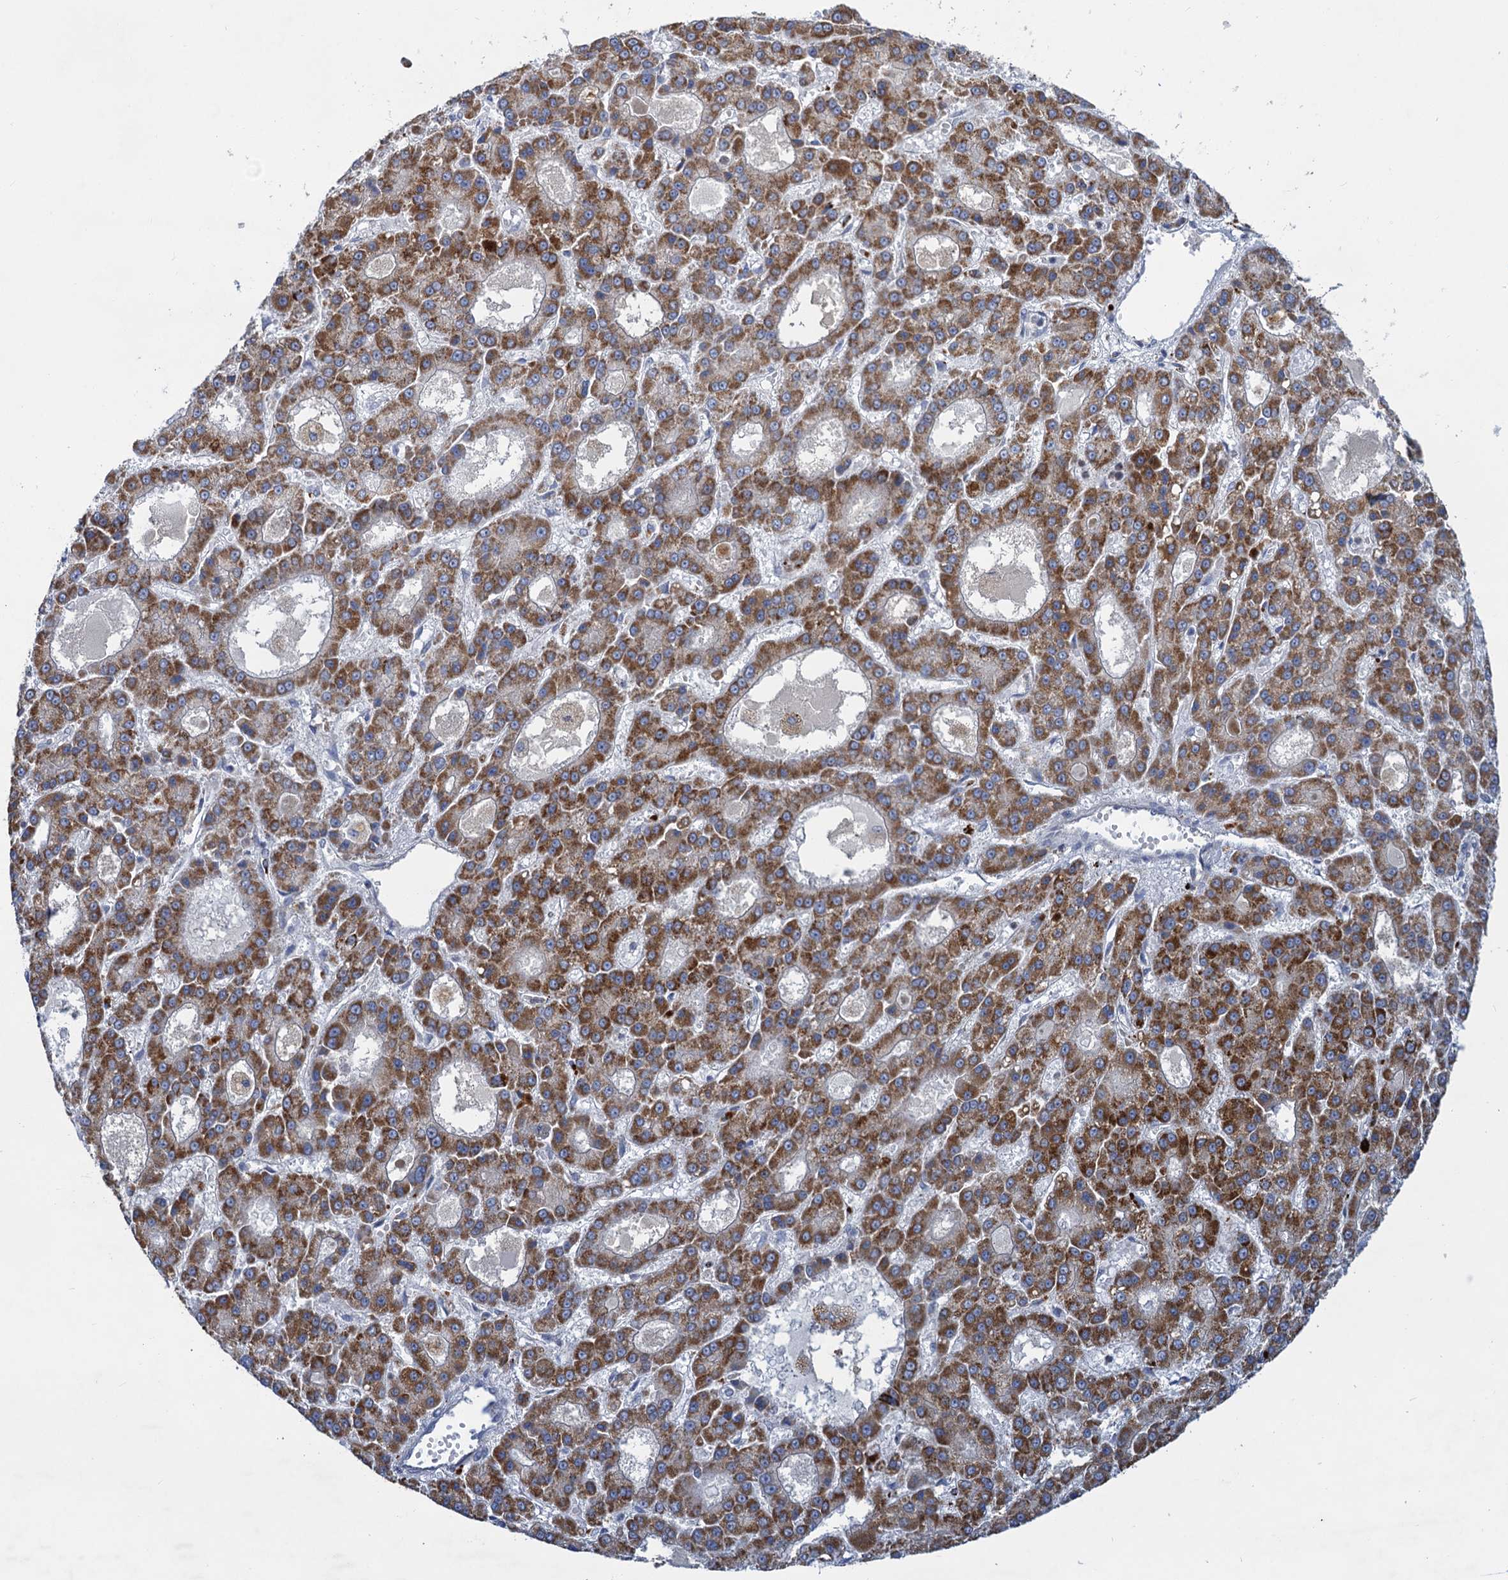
{"staining": {"intensity": "moderate", "quantity": ">75%", "location": "cytoplasmic/membranous"}, "tissue": "liver cancer", "cell_type": "Tumor cells", "image_type": "cancer", "snomed": [{"axis": "morphology", "description": "Carcinoma, Hepatocellular, NOS"}, {"axis": "topography", "description": "Liver"}], "caption": "Immunohistochemical staining of hepatocellular carcinoma (liver) reveals moderate cytoplasmic/membranous protein expression in approximately >75% of tumor cells. The staining was performed using DAB (3,3'-diaminobenzidine) to visualize the protein expression in brown, while the nuclei were stained in blue with hematoxylin (Magnification: 20x).", "gene": "ANKS3", "patient": {"sex": "male", "age": 70}}